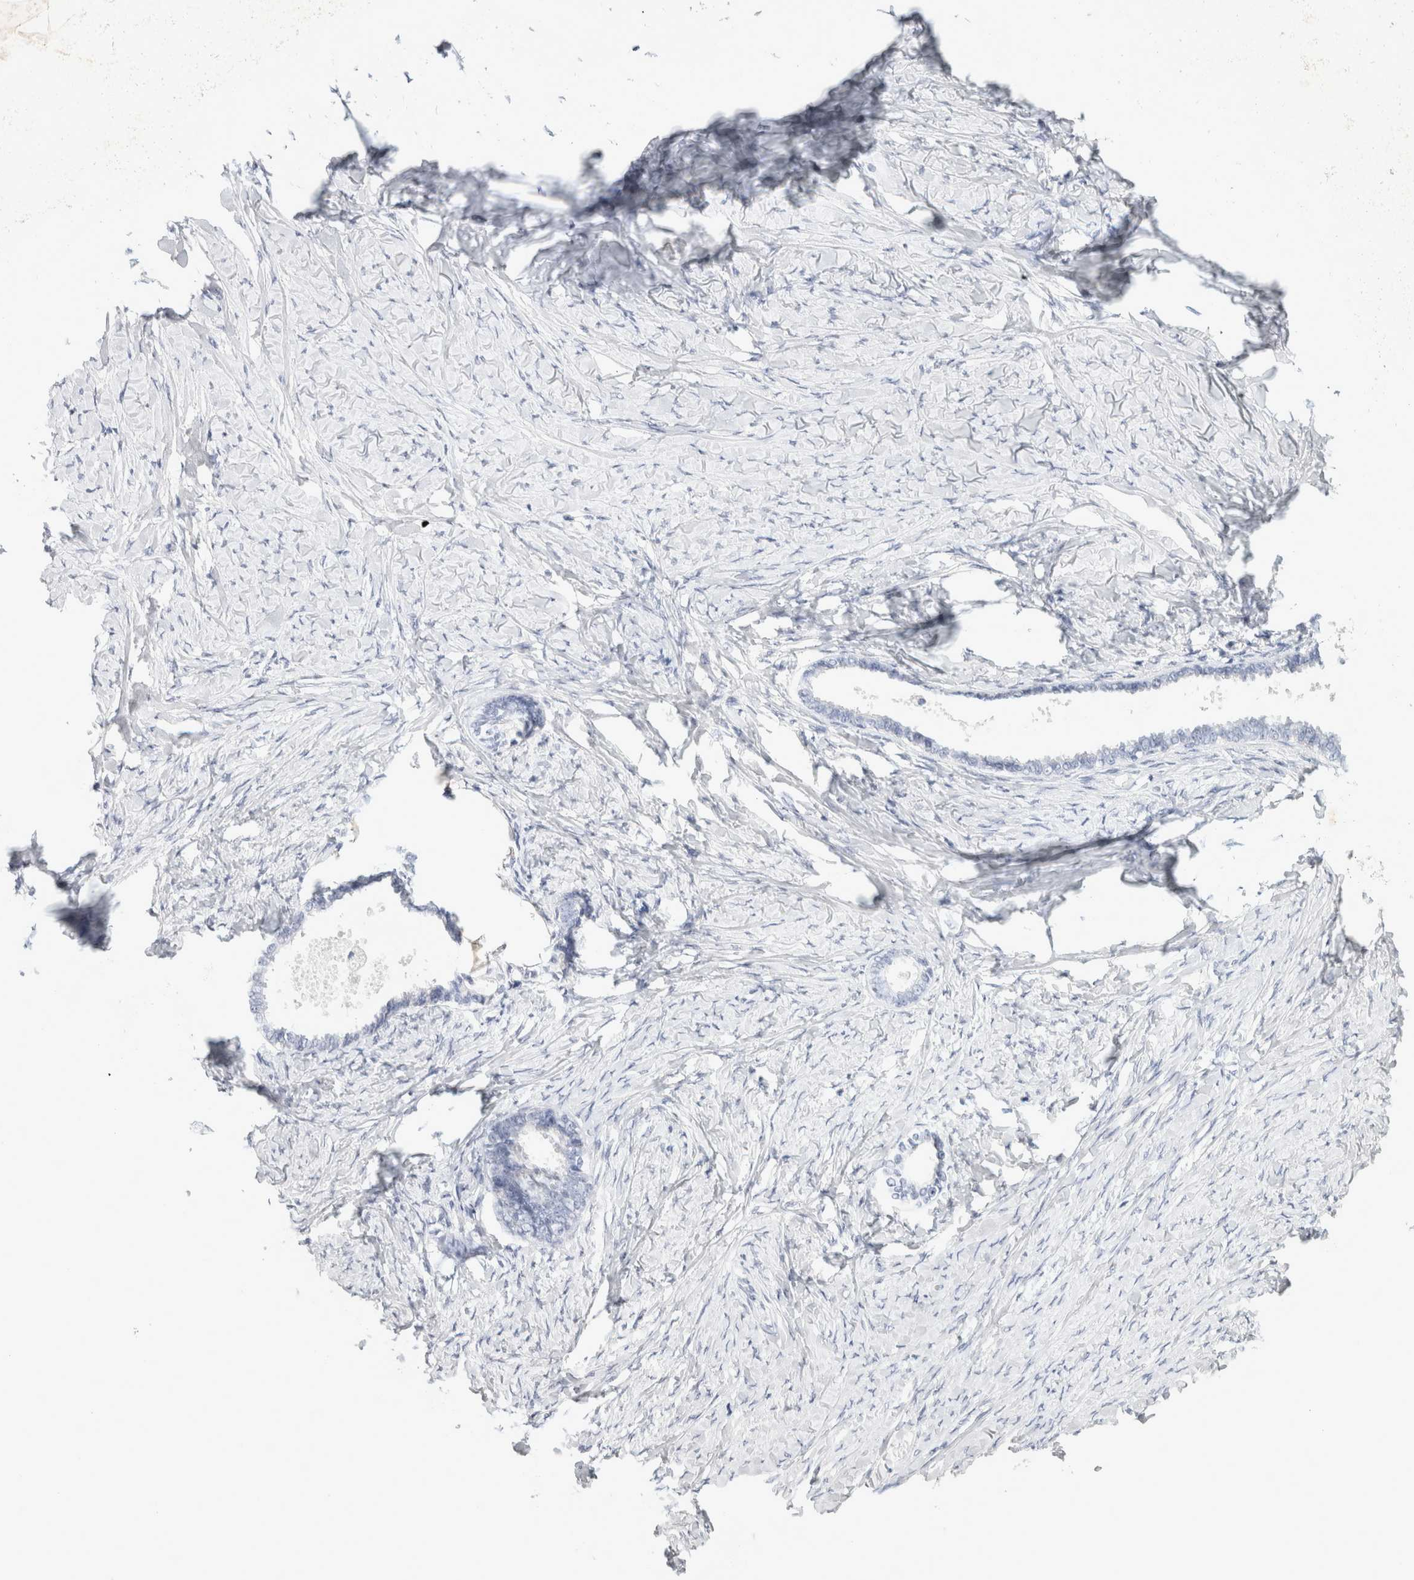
{"staining": {"intensity": "negative", "quantity": "none", "location": "none"}, "tissue": "ovarian cancer", "cell_type": "Tumor cells", "image_type": "cancer", "snomed": [{"axis": "morphology", "description": "Cystadenocarcinoma, serous, NOS"}, {"axis": "topography", "description": "Ovary"}], "caption": "Micrograph shows no significant protein positivity in tumor cells of ovarian serous cystadenocarcinoma.", "gene": "TONSL", "patient": {"sex": "female", "age": 79}}